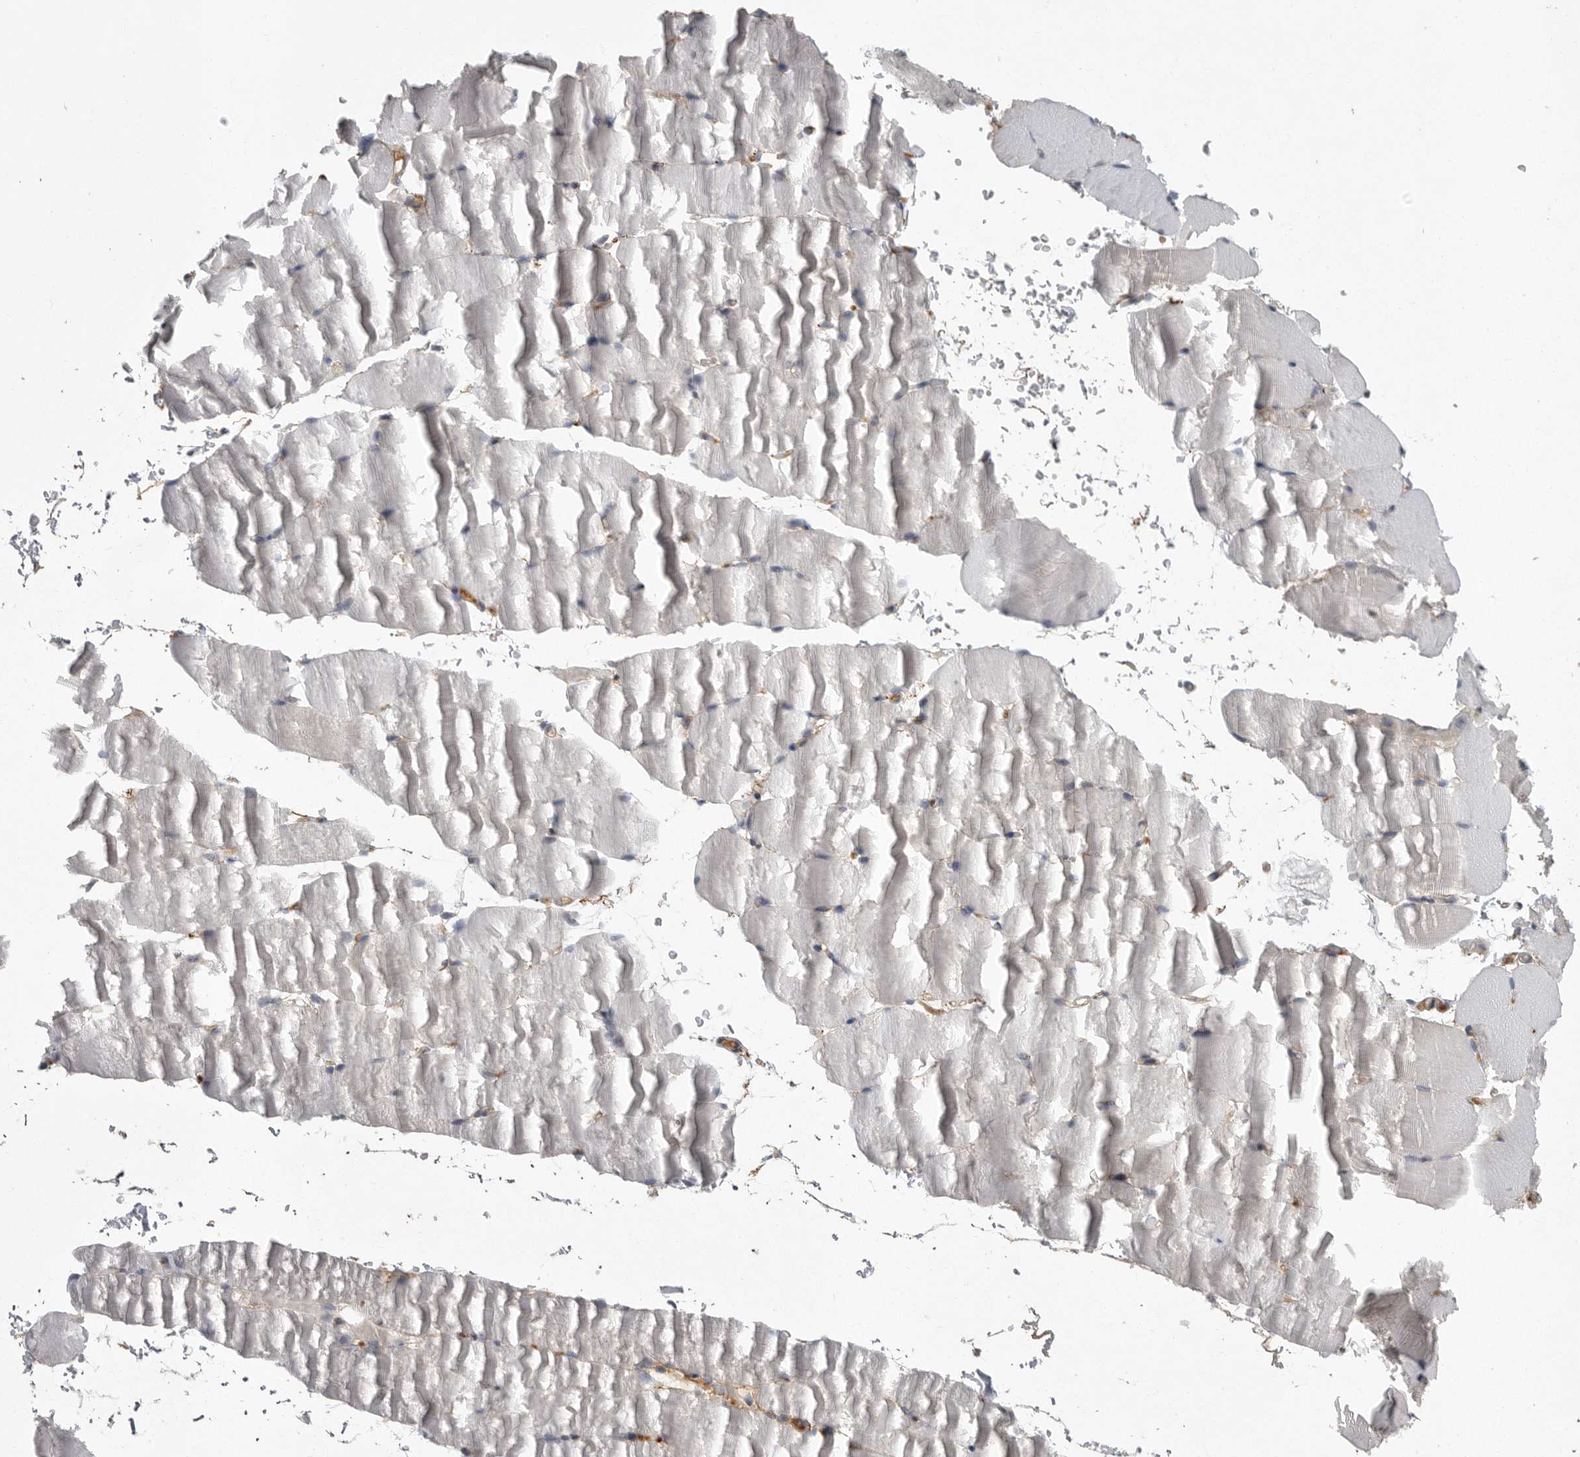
{"staining": {"intensity": "negative", "quantity": "none", "location": "none"}, "tissue": "skeletal muscle", "cell_type": "Myocytes", "image_type": "normal", "snomed": [{"axis": "morphology", "description": "Normal tissue, NOS"}, {"axis": "topography", "description": "Skeletal muscle"}, {"axis": "topography", "description": "Parathyroid gland"}], "caption": "Myocytes show no significant protein expression in normal skeletal muscle. (Stains: DAB immunohistochemistry (IHC) with hematoxylin counter stain, Microscopy: brightfield microscopy at high magnification).", "gene": "CRP", "patient": {"sex": "female", "age": 37}}